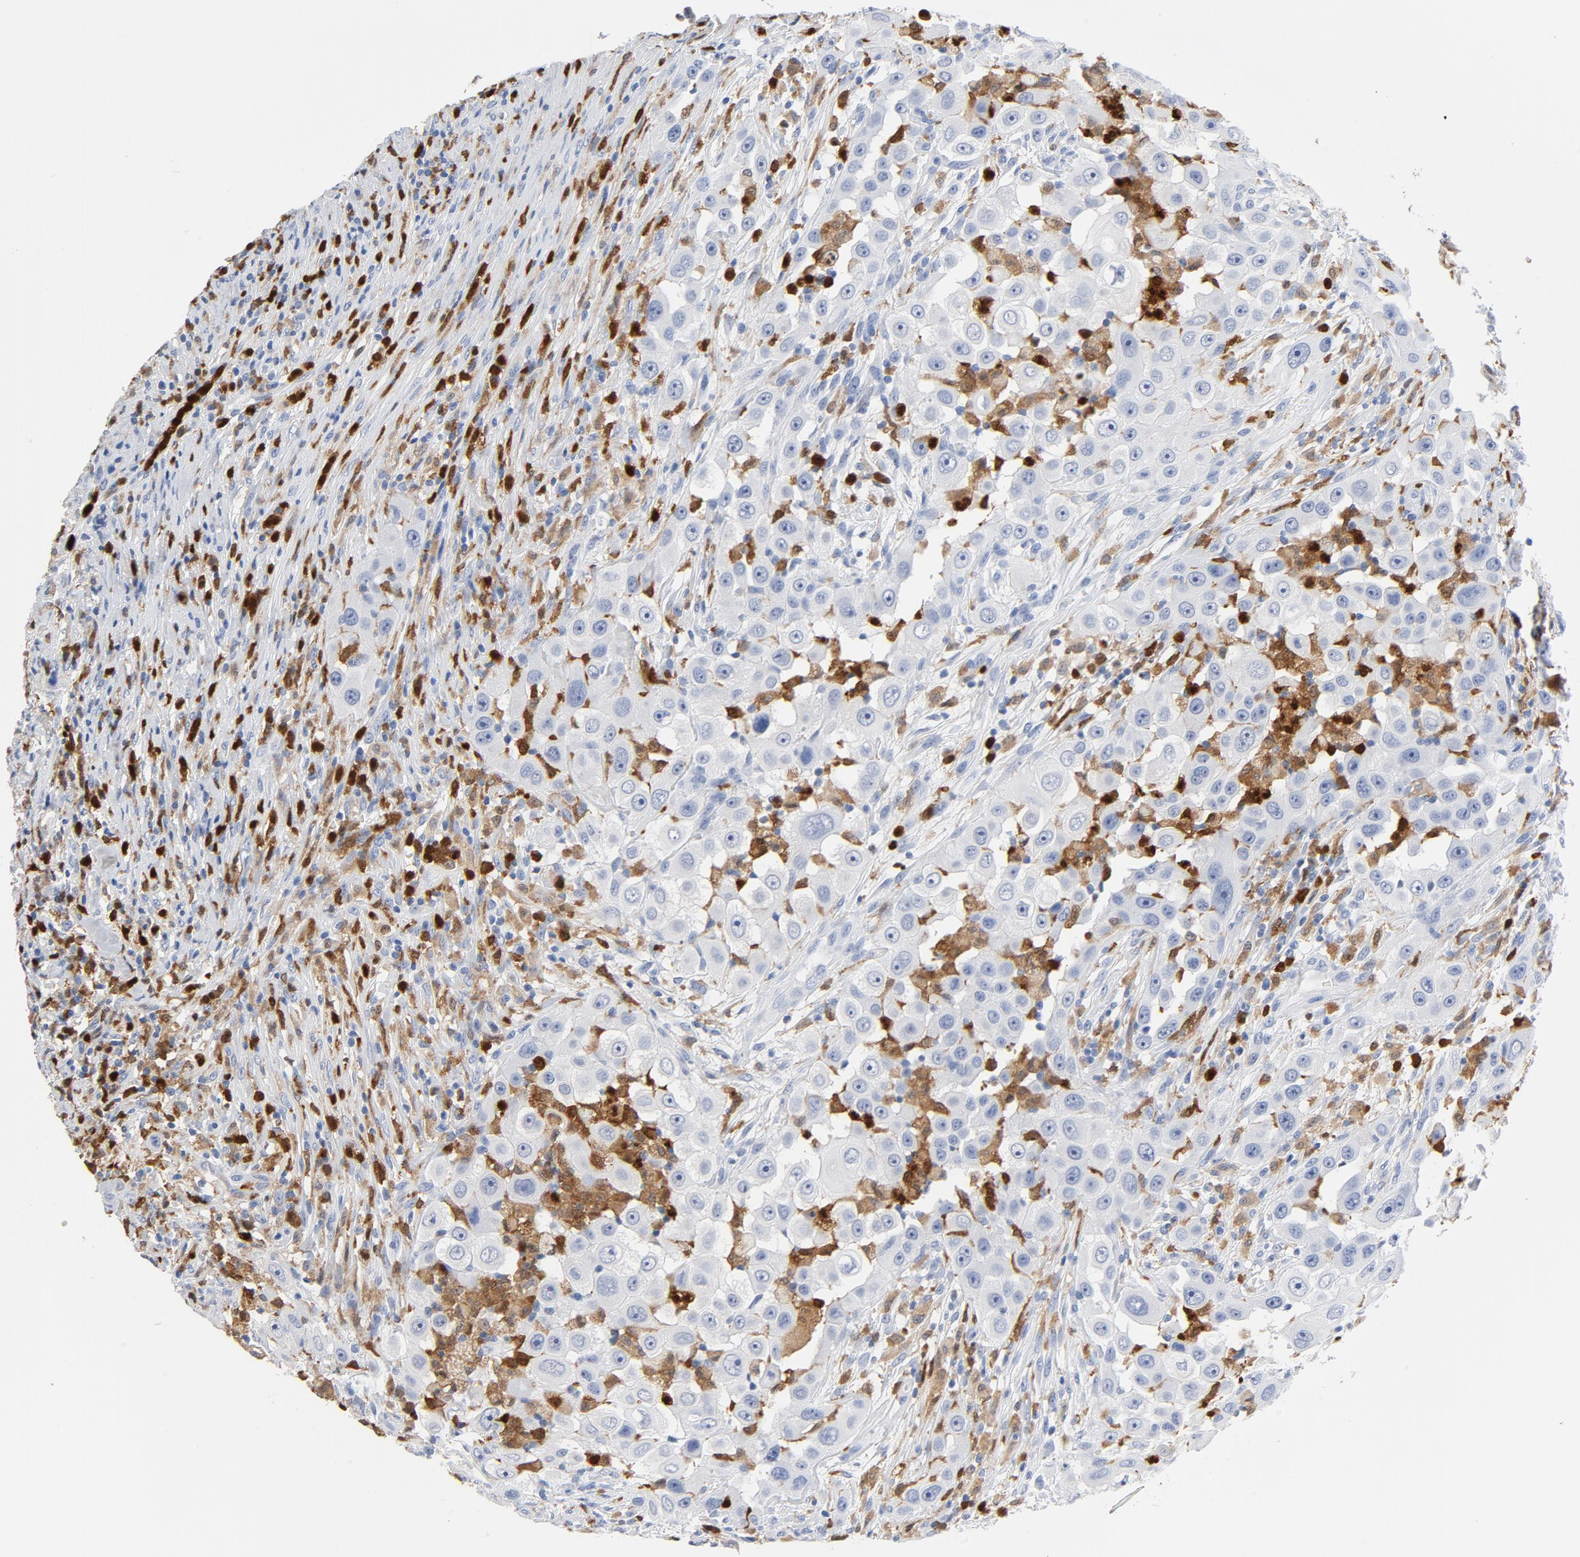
{"staining": {"intensity": "negative", "quantity": "none", "location": "none"}, "tissue": "head and neck cancer", "cell_type": "Tumor cells", "image_type": "cancer", "snomed": [{"axis": "morphology", "description": "Carcinoma, NOS"}, {"axis": "topography", "description": "Head-Neck"}], "caption": "Immunohistochemistry (IHC) of human head and neck cancer displays no expression in tumor cells. (DAB (3,3'-diaminobenzidine) IHC visualized using brightfield microscopy, high magnification).", "gene": "NCF1", "patient": {"sex": "male", "age": 87}}